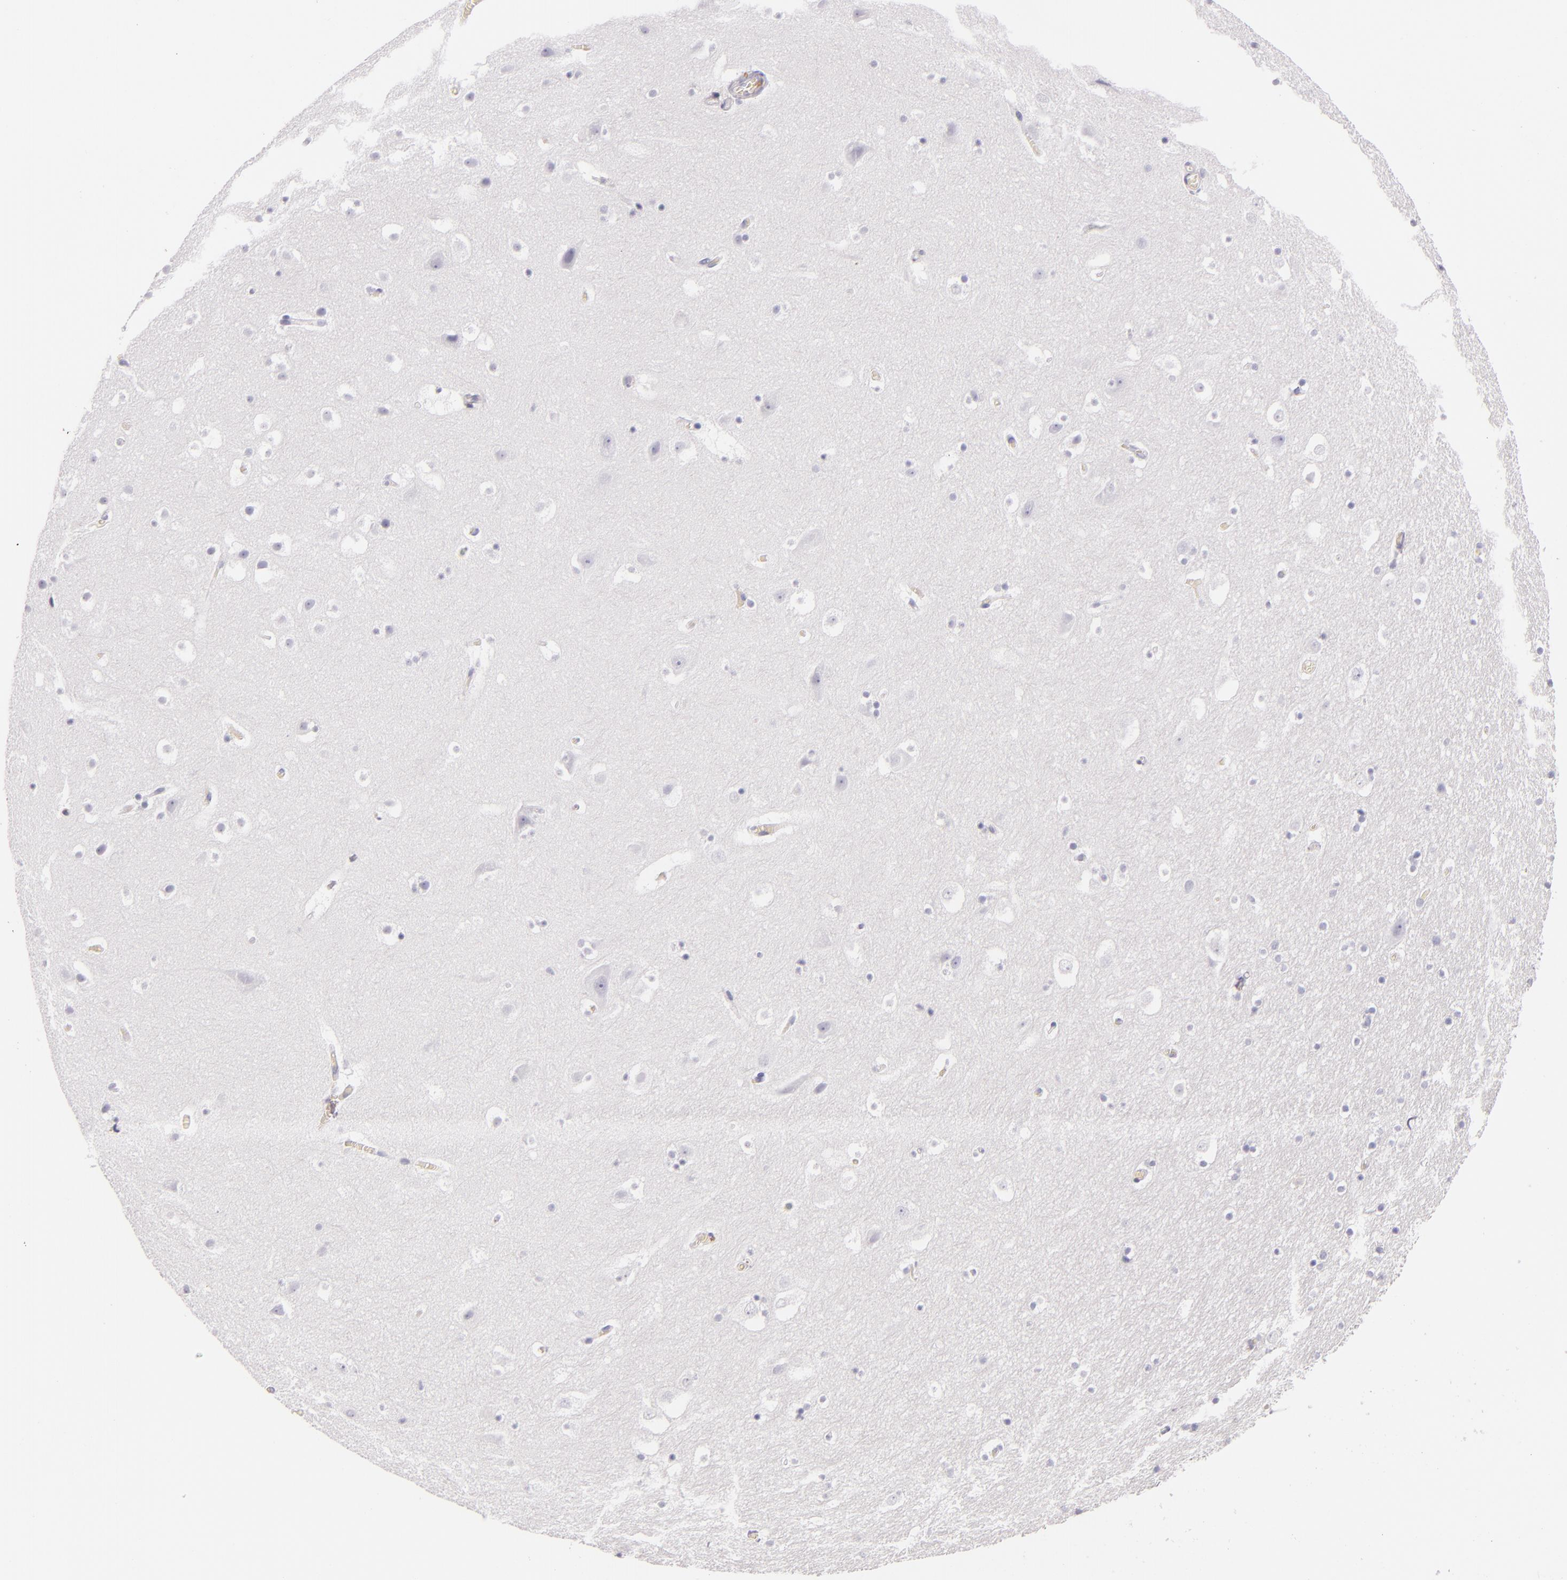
{"staining": {"intensity": "negative", "quantity": "none", "location": "none"}, "tissue": "hippocampus", "cell_type": "Glial cells", "image_type": "normal", "snomed": [{"axis": "morphology", "description": "Normal tissue, NOS"}, {"axis": "topography", "description": "Hippocampus"}], "caption": "DAB (3,3'-diaminobenzidine) immunohistochemical staining of unremarkable hippocampus shows no significant positivity in glial cells. Nuclei are stained in blue.", "gene": "LAT", "patient": {"sex": "male", "age": 45}}